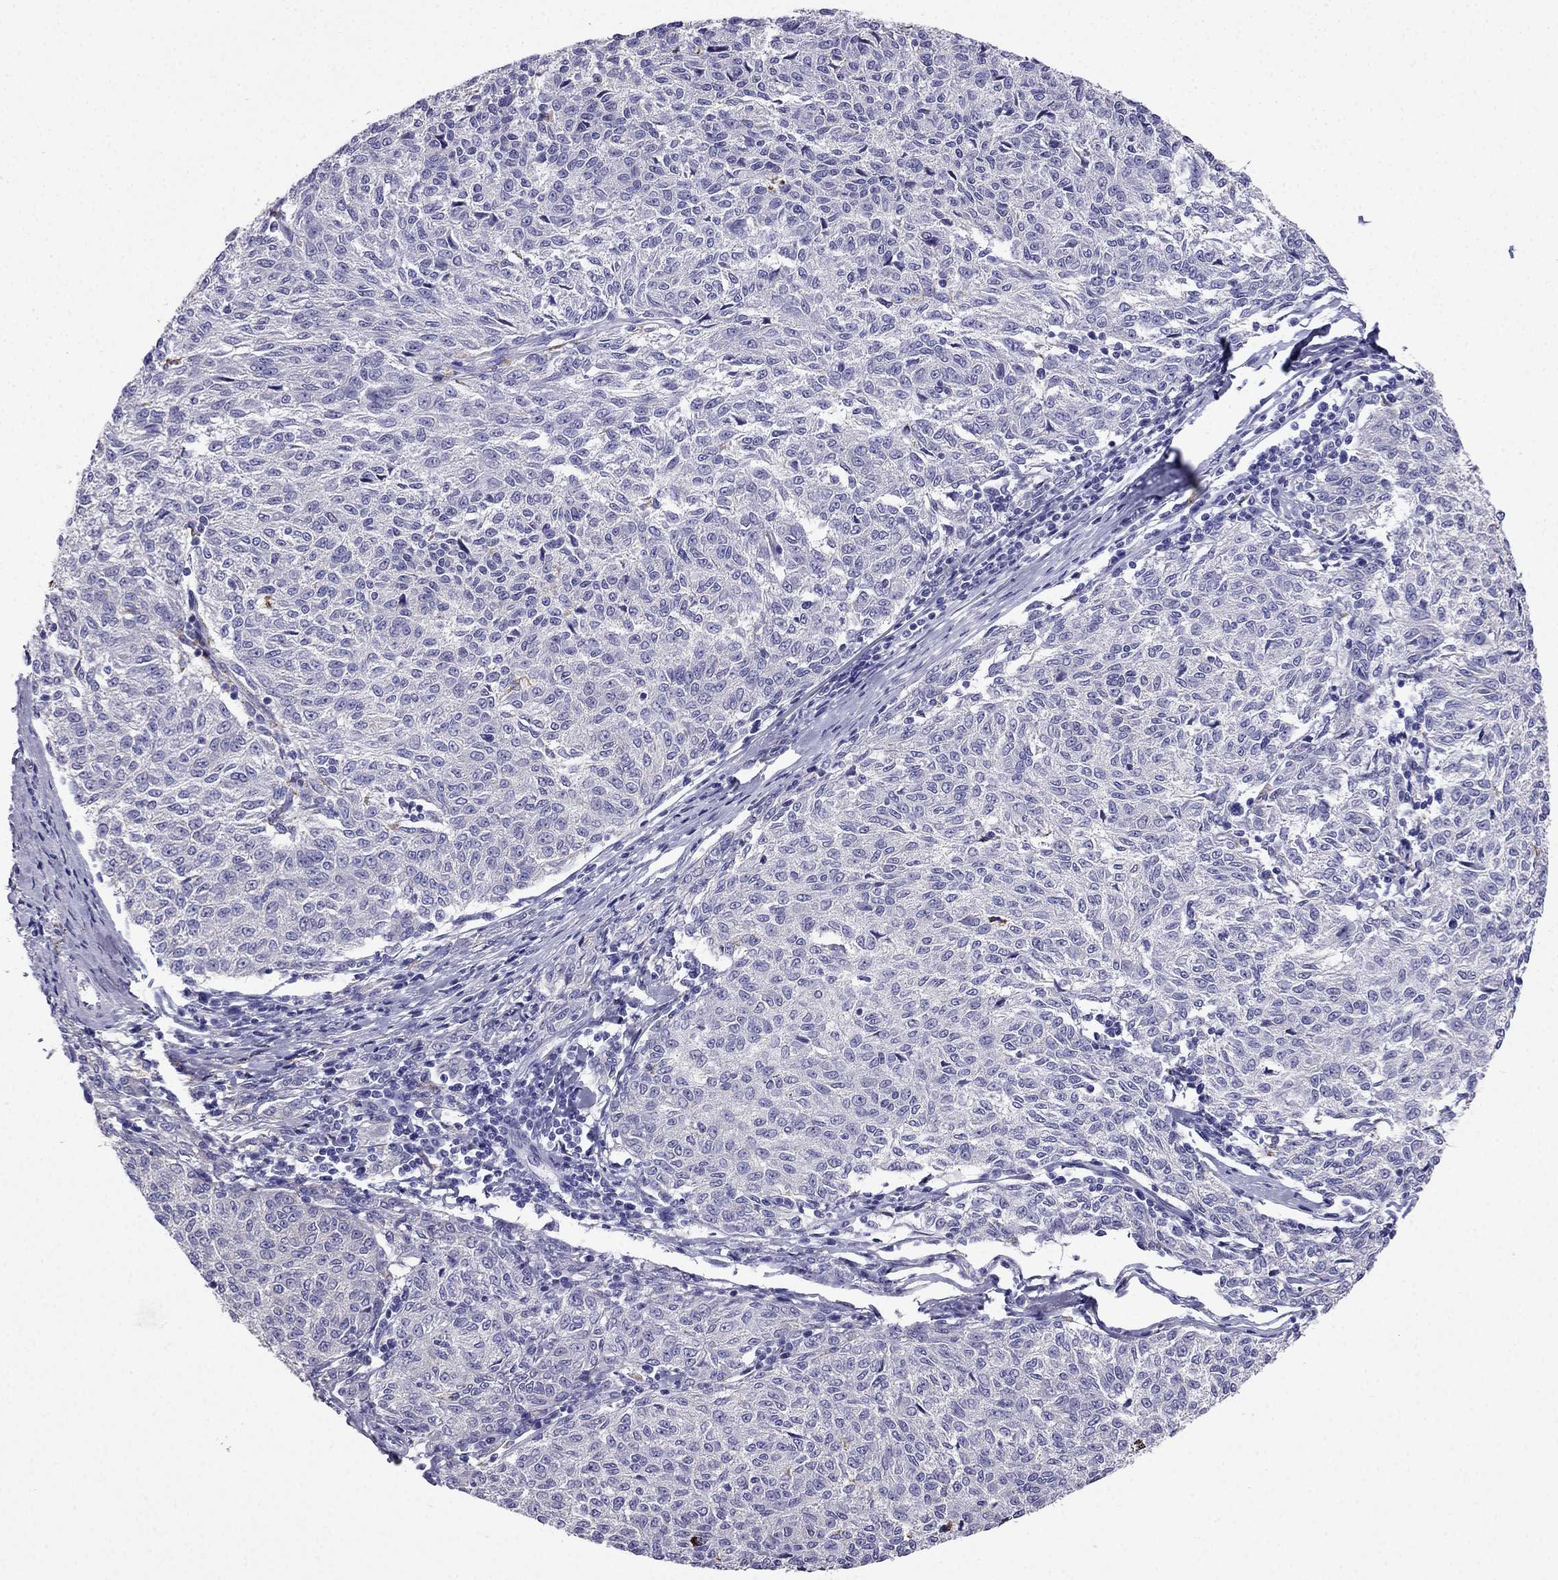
{"staining": {"intensity": "negative", "quantity": "none", "location": "none"}, "tissue": "melanoma", "cell_type": "Tumor cells", "image_type": "cancer", "snomed": [{"axis": "morphology", "description": "Malignant melanoma, NOS"}, {"axis": "topography", "description": "Skin"}], "caption": "DAB immunohistochemical staining of human malignant melanoma reveals no significant expression in tumor cells.", "gene": "PTH", "patient": {"sex": "female", "age": 72}}